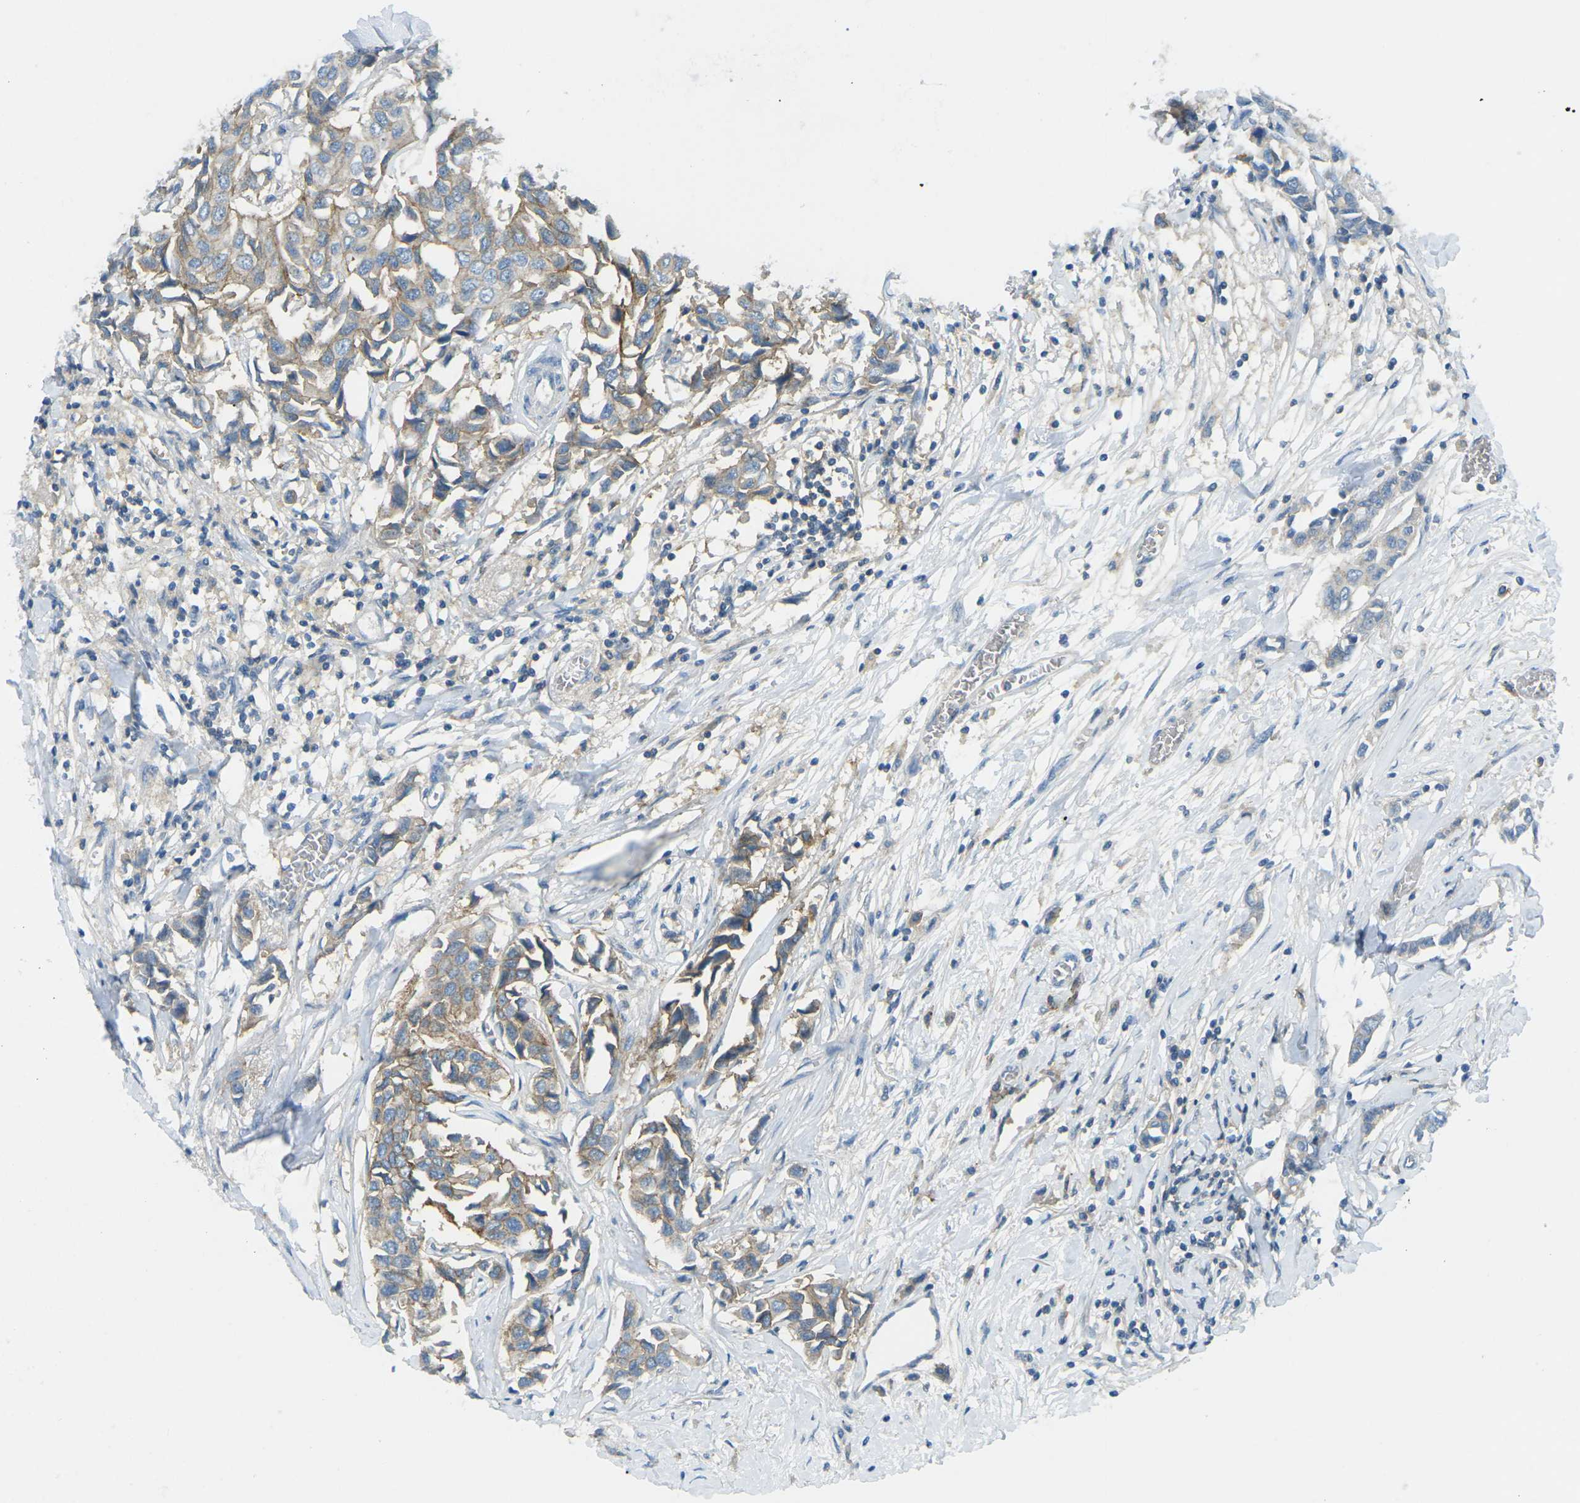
{"staining": {"intensity": "weak", "quantity": ">75%", "location": "cytoplasmic/membranous"}, "tissue": "breast cancer", "cell_type": "Tumor cells", "image_type": "cancer", "snomed": [{"axis": "morphology", "description": "Duct carcinoma"}, {"axis": "topography", "description": "Breast"}], "caption": "The photomicrograph shows staining of breast cancer, revealing weak cytoplasmic/membranous protein expression (brown color) within tumor cells.", "gene": "CD47", "patient": {"sex": "female", "age": 80}}